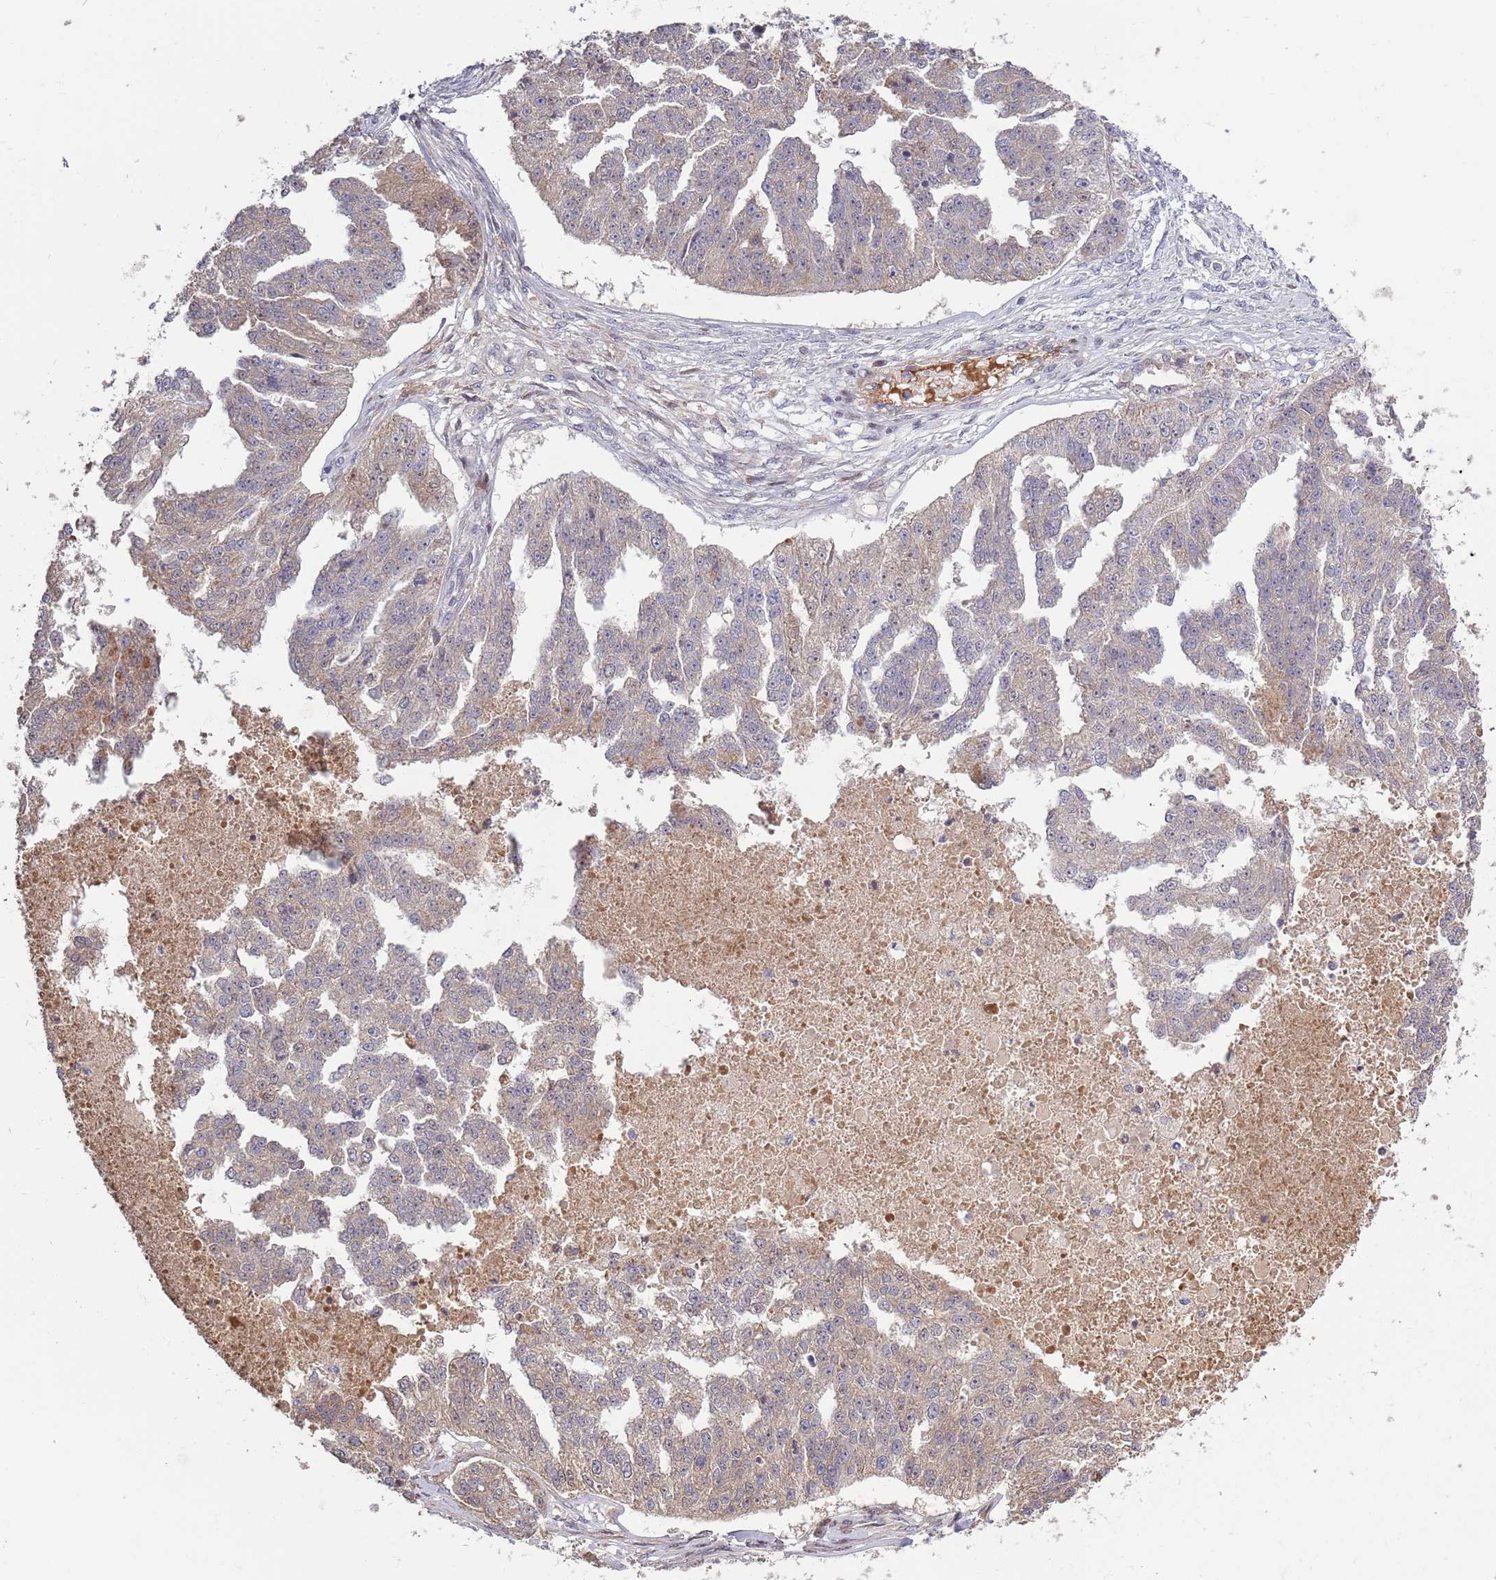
{"staining": {"intensity": "weak", "quantity": "25%-75%", "location": "cytoplasmic/membranous"}, "tissue": "ovarian cancer", "cell_type": "Tumor cells", "image_type": "cancer", "snomed": [{"axis": "morphology", "description": "Cystadenocarcinoma, serous, NOS"}, {"axis": "topography", "description": "Ovary"}], "caption": "Tumor cells reveal weak cytoplasmic/membranous expression in approximately 25%-75% of cells in serous cystadenocarcinoma (ovarian).", "gene": "SYNDIG1L", "patient": {"sex": "female", "age": 58}}